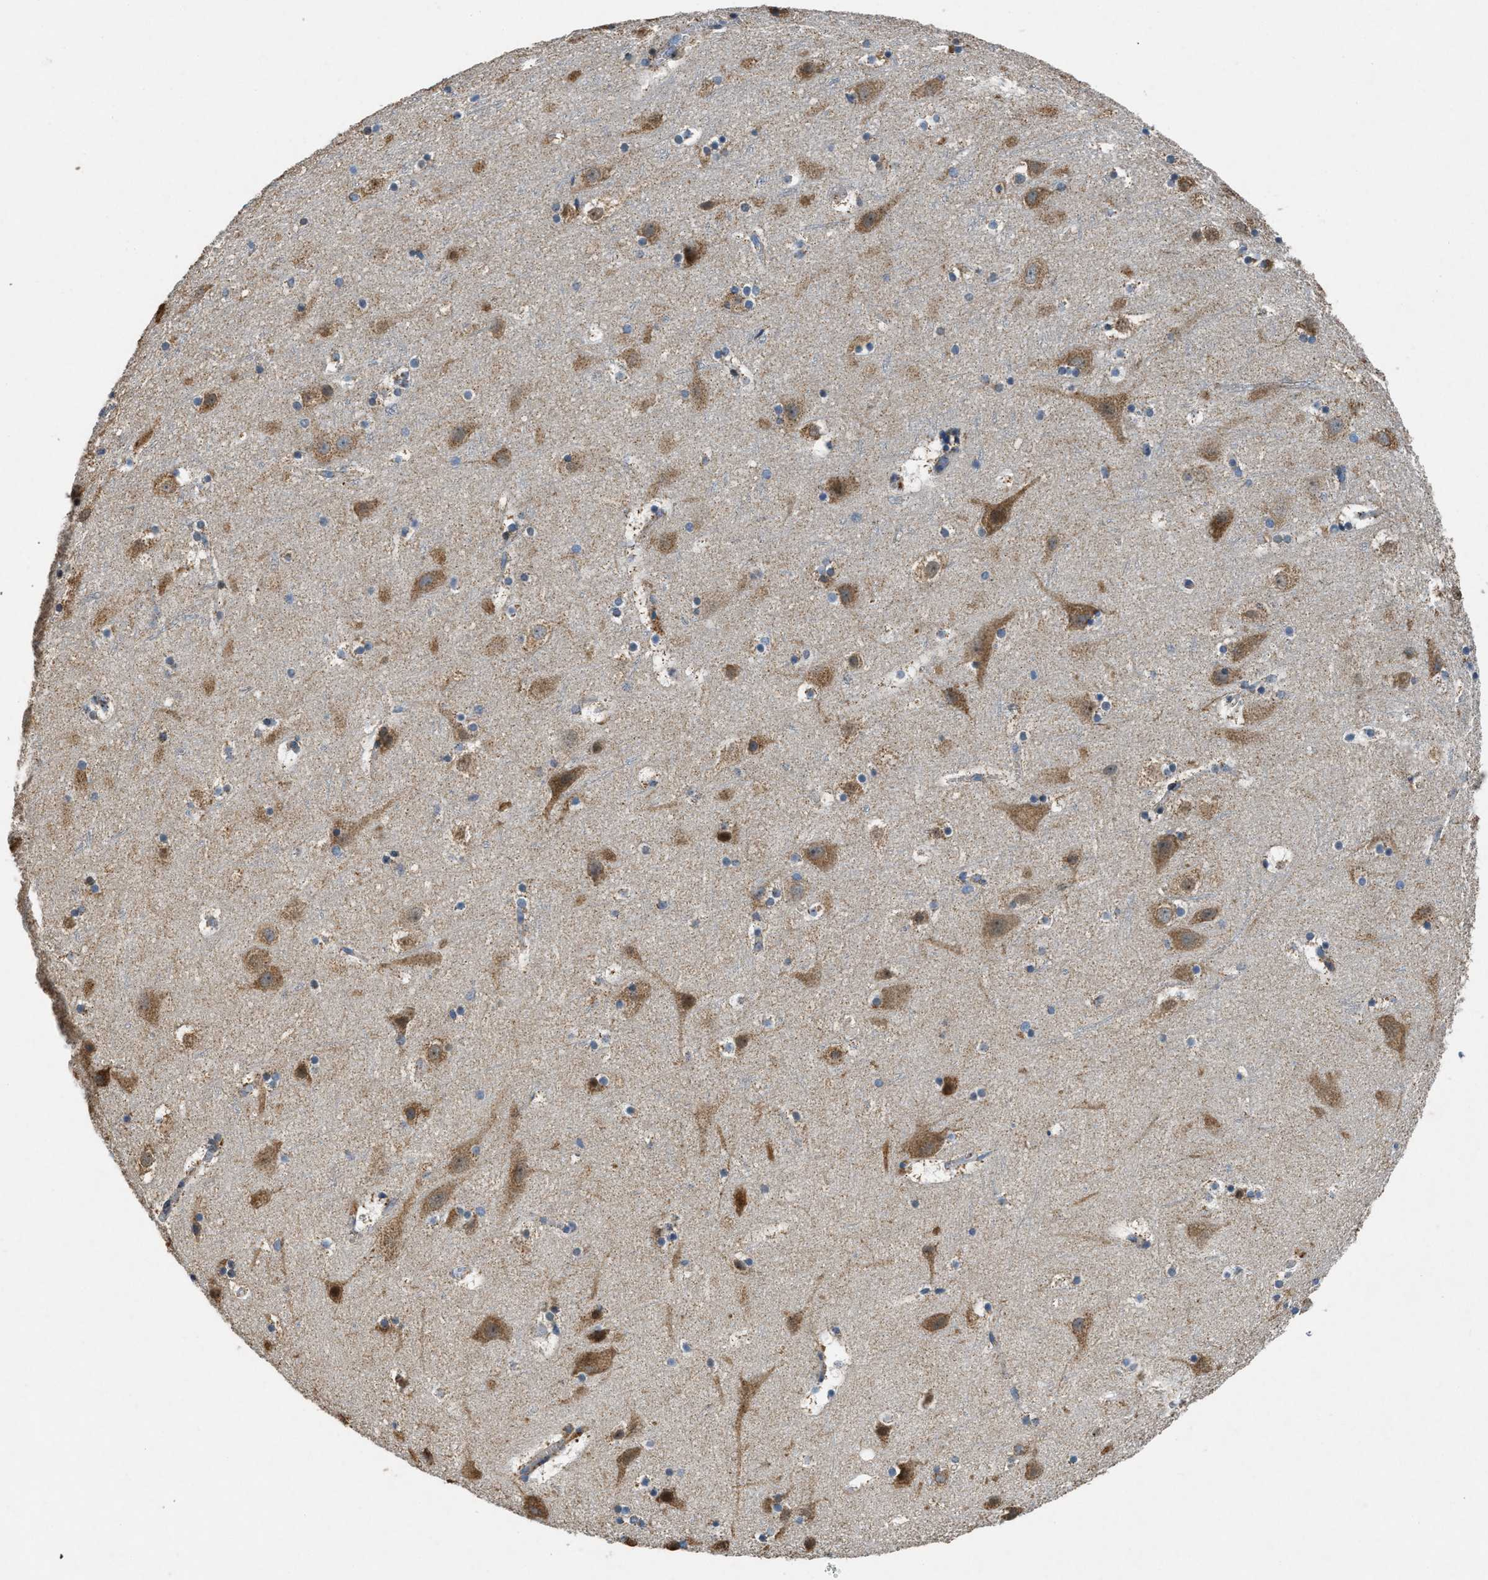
{"staining": {"intensity": "weak", "quantity": ">75%", "location": "cytoplasmic/membranous"}, "tissue": "cerebral cortex", "cell_type": "Endothelial cells", "image_type": "normal", "snomed": [{"axis": "morphology", "description": "Normal tissue, NOS"}, {"axis": "topography", "description": "Cerebral cortex"}], "caption": "Immunohistochemical staining of benign human cerebral cortex shows >75% levels of weak cytoplasmic/membranous protein positivity in approximately >75% of endothelial cells. The staining is performed using DAB (3,3'-diaminobenzidine) brown chromogen to label protein expression. The nuclei are counter-stained blue using hematoxylin.", "gene": "TMEM150A", "patient": {"sex": "male", "age": 45}}